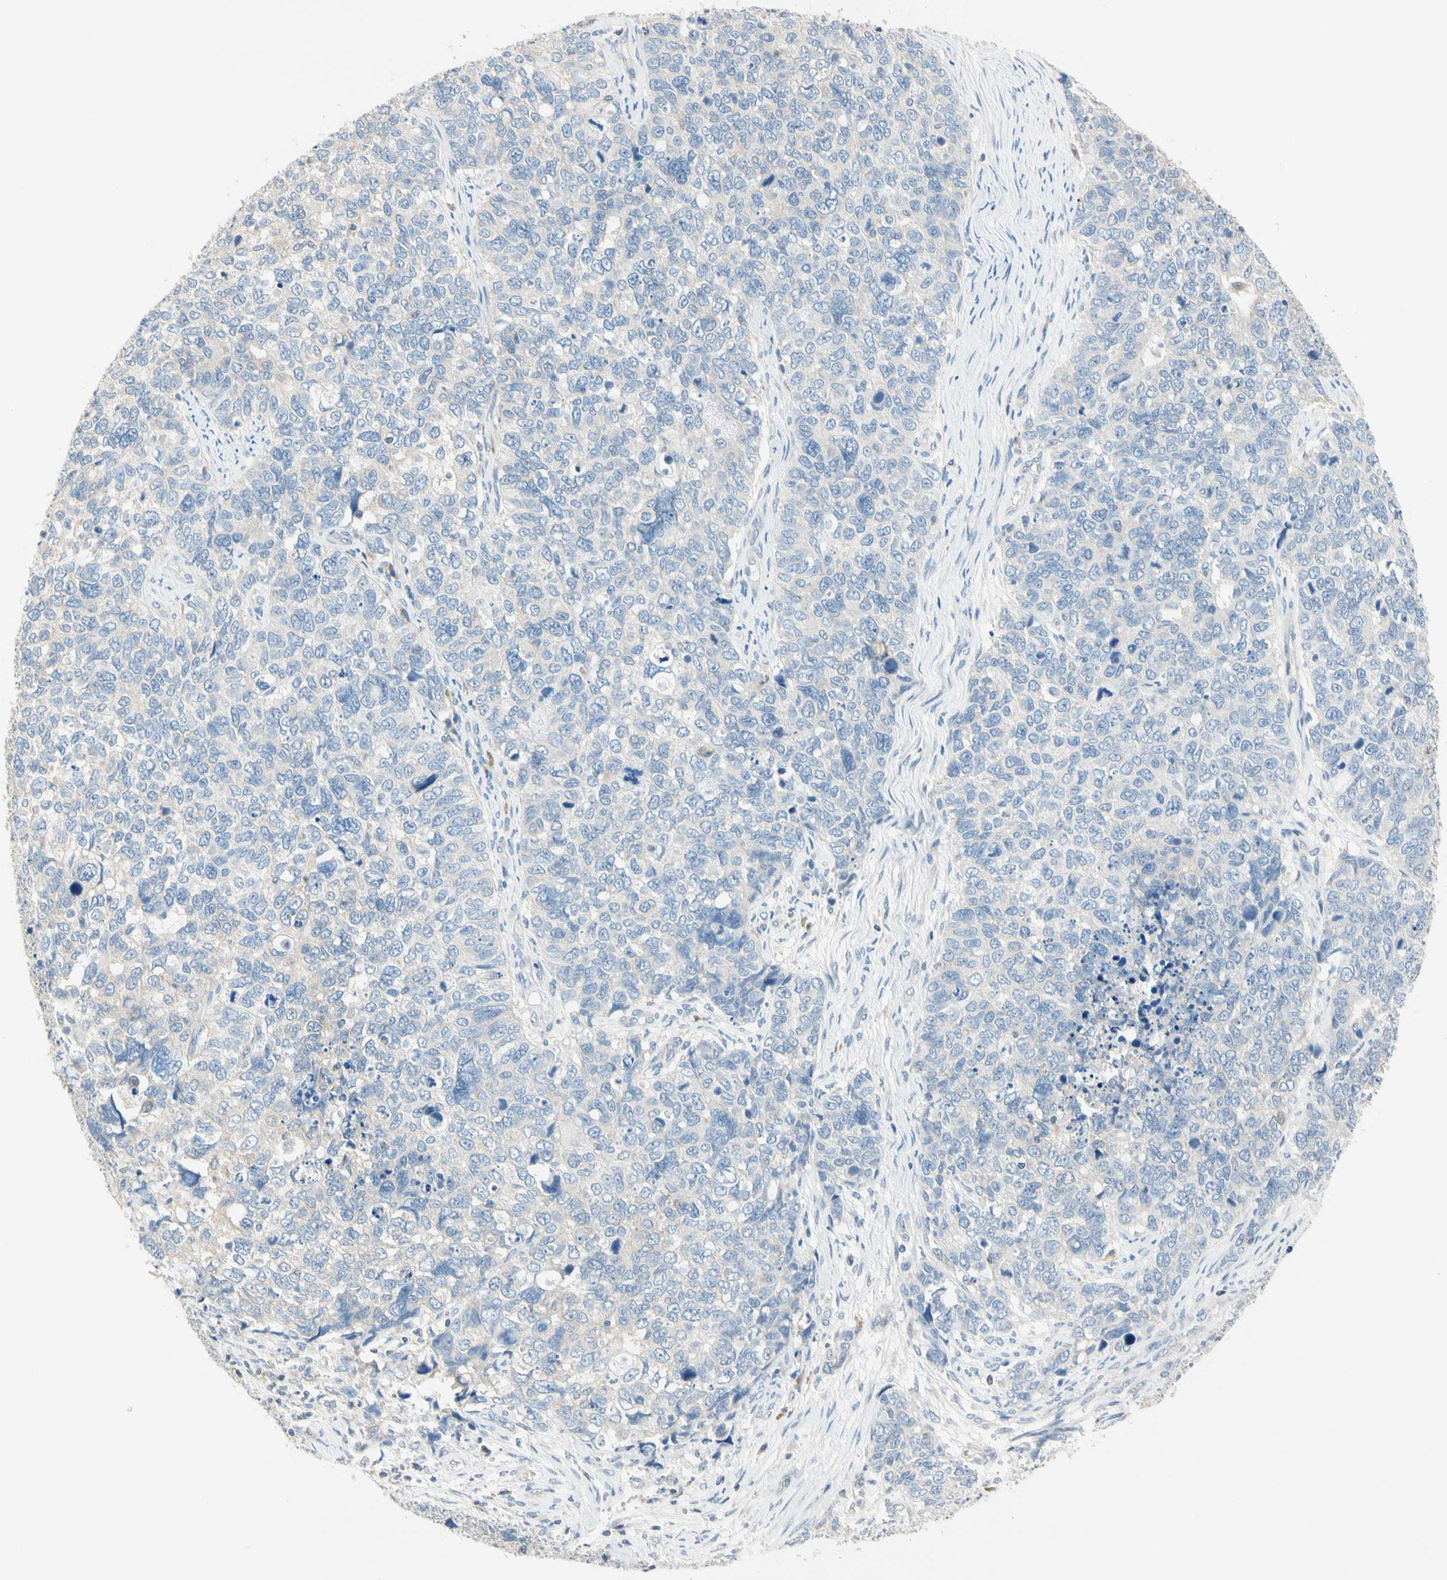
{"staining": {"intensity": "weak", "quantity": "25%-75%", "location": "cytoplasmic/membranous"}, "tissue": "cervical cancer", "cell_type": "Tumor cells", "image_type": "cancer", "snomed": [{"axis": "morphology", "description": "Squamous cell carcinoma, NOS"}, {"axis": "topography", "description": "Cervix"}], "caption": "DAB (3,3'-diaminobenzidine) immunohistochemical staining of human cervical squamous cell carcinoma demonstrates weak cytoplasmic/membranous protein positivity in approximately 25%-75% of tumor cells. (brown staining indicates protein expression, while blue staining denotes nuclei).", "gene": "MPI", "patient": {"sex": "female", "age": 63}}